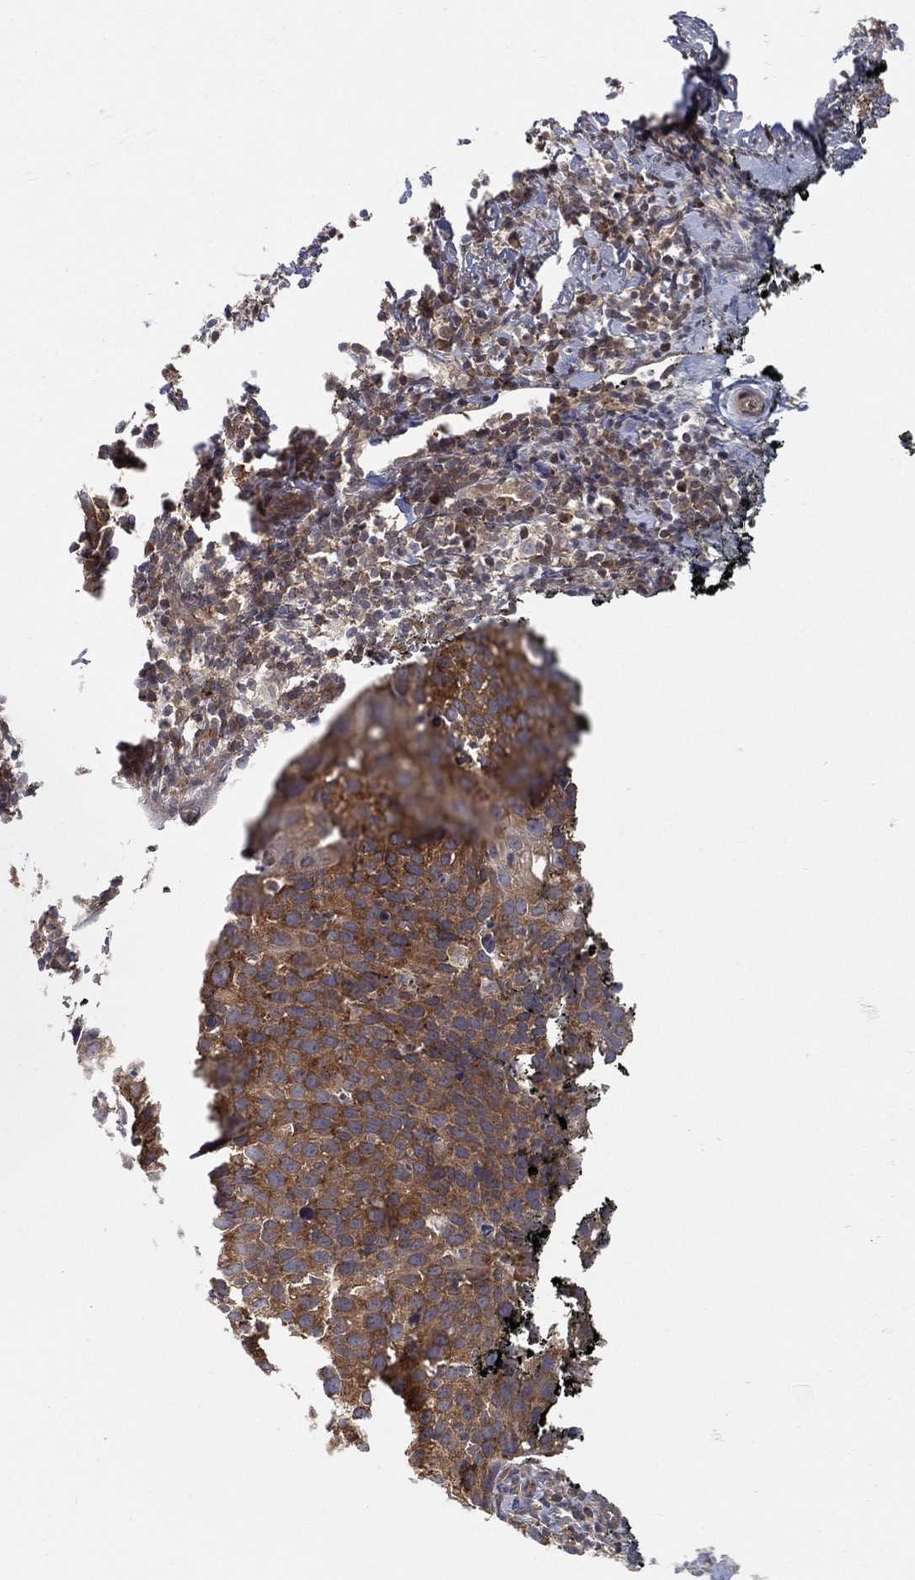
{"staining": {"intensity": "moderate", "quantity": ">75%", "location": "cytoplasmic/membranous"}, "tissue": "cervical cancer", "cell_type": "Tumor cells", "image_type": "cancer", "snomed": [{"axis": "morphology", "description": "Squamous cell carcinoma, NOS"}, {"axis": "topography", "description": "Cervix"}], "caption": "Immunohistochemical staining of cervical cancer (squamous cell carcinoma) demonstrates medium levels of moderate cytoplasmic/membranous expression in approximately >75% of tumor cells.", "gene": "TMTC4", "patient": {"sex": "female", "age": 54}}